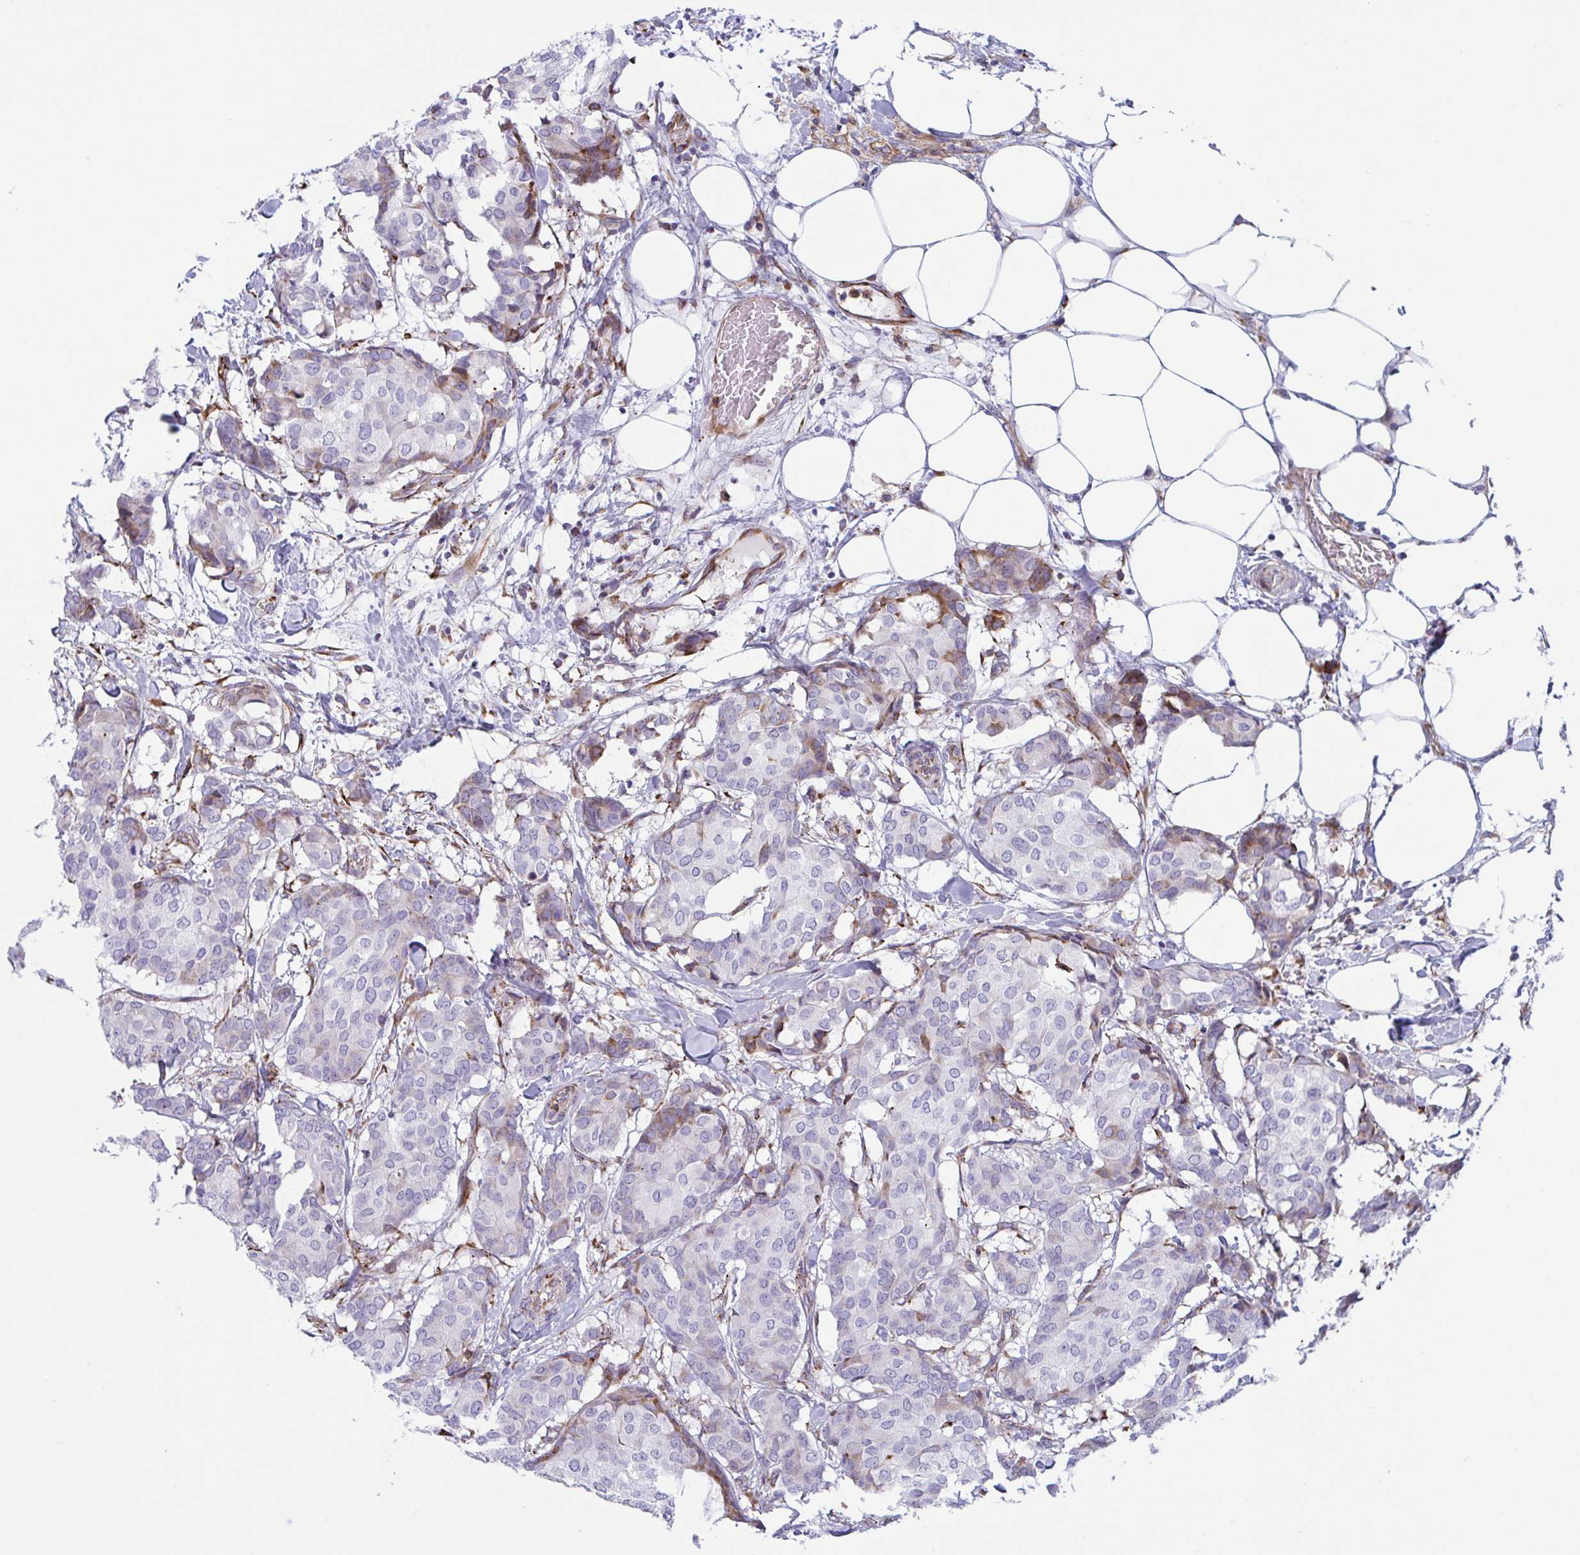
{"staining": {"intensity": "moderate", "quantity": "<25%", "location": "cytoplasmic/membranous"}, "tissue": "breast cancer", "cell_type": "Tumor cells", "image_type": "cancer", "snomed": [{"axis": "morphology", "description": "Duct carcinoma"}, {"axis": "topography", "description": "Breast"}], "caption": "Brown immunohistochemical staining in human breast cancer (infiltrating ductal carcinoma) reveals moderate cytoplasmic/membranous positivity in about <25% of tumor cells. (IHC, brightfield microscopy, high magnification).", "gene": "PEAK3", "patient": {"sex": "female", "age": 75}}